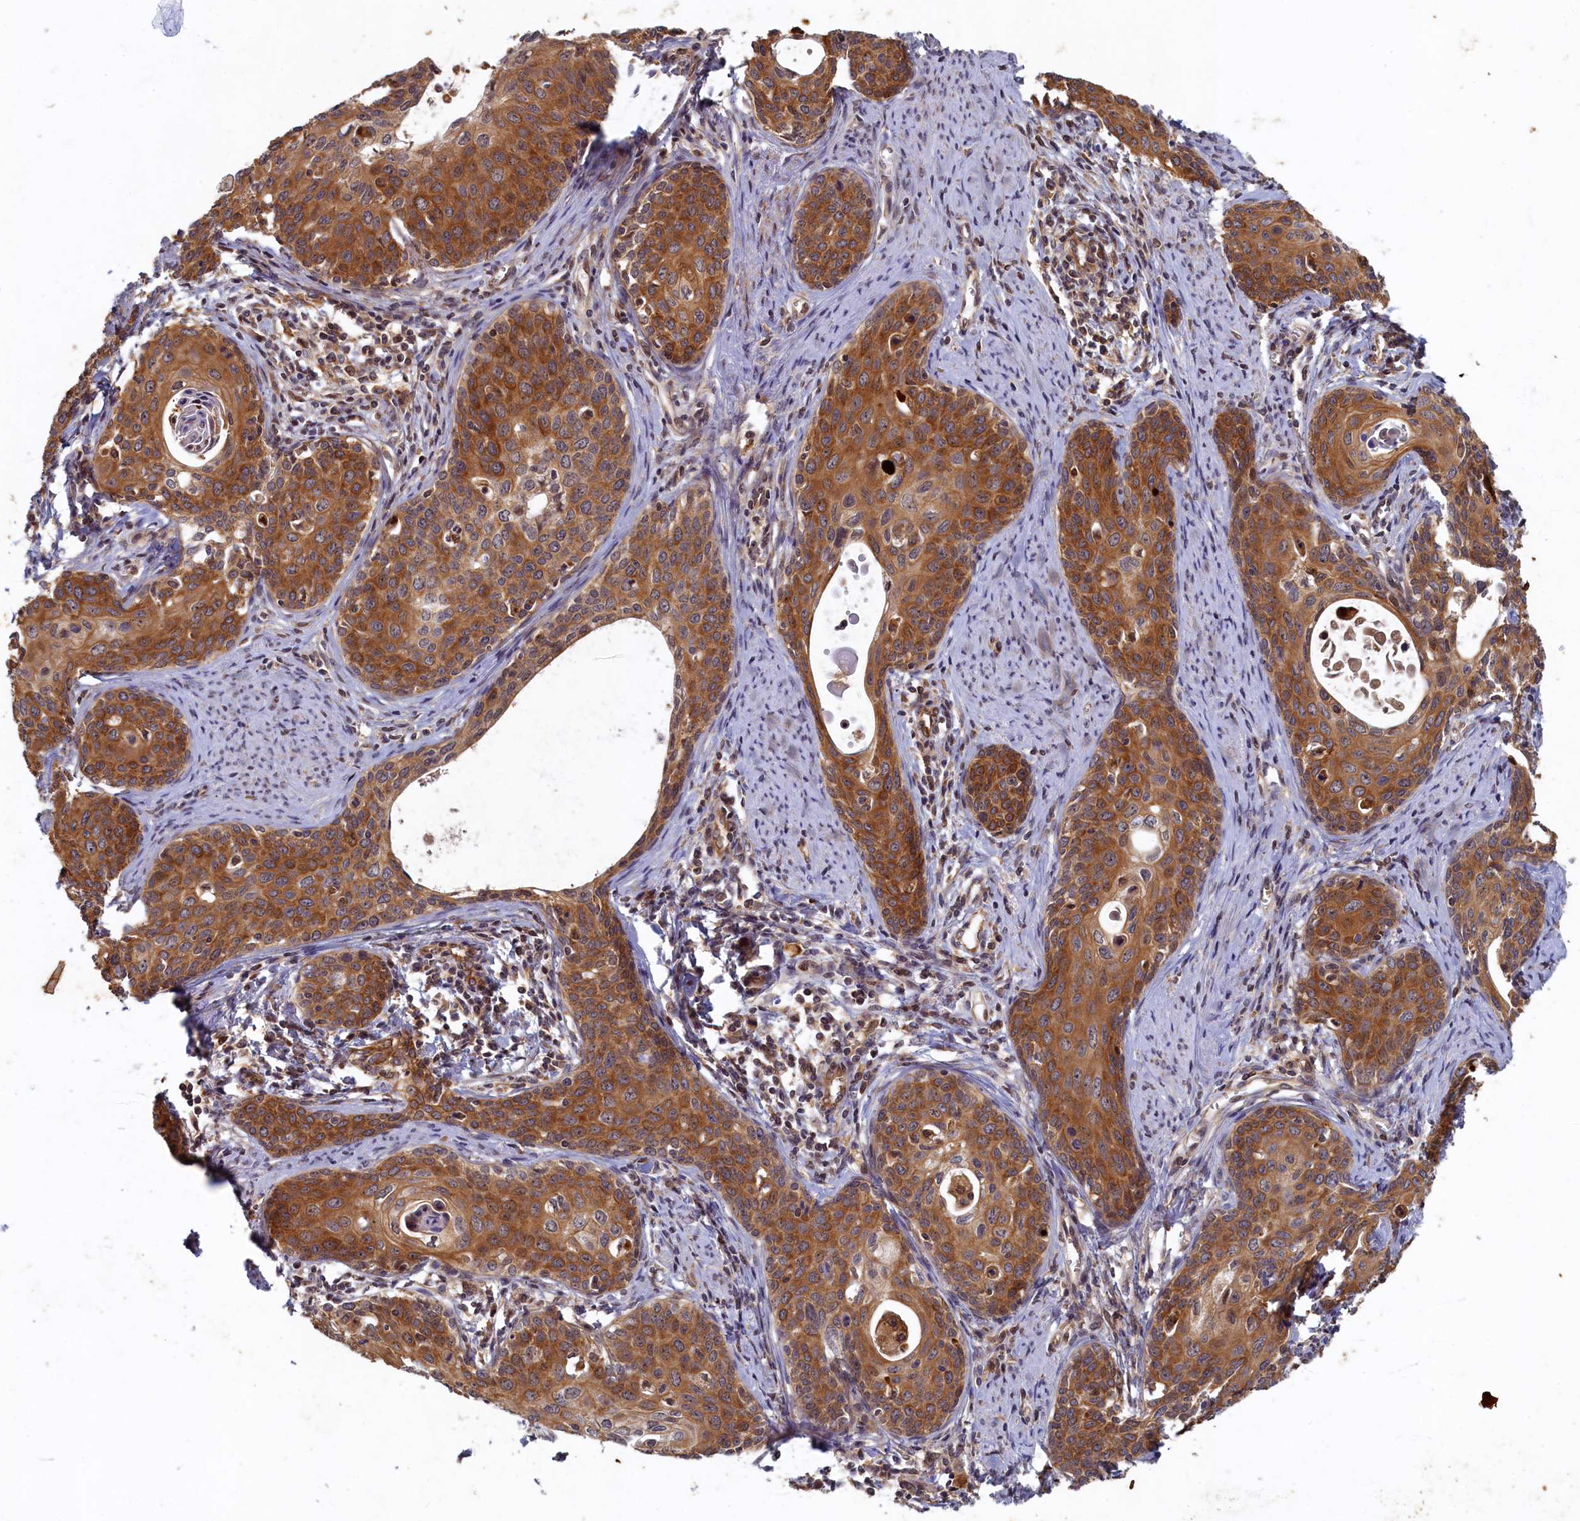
{"staining": {"intensity": "strong", "quantity": ">75%", "location": "cytoplasmic/membranous"}, "tissue": "cervical cancer", "cell_type": "Tumor cells", "image_type": "cancer", "snomed": [{"axis": "morphology", "description": "Squamous cell carcinoma, NOS"}, {"axis": "topography", "description": "Cervix"}], "caption": "Cervical squamous cell carcinoma stained for a protein (brown) reveals strong cytoplasmic/membranous positive expression in approximately >75% of tumor cells.", "gene": "CEP20", "patient": {"sex": "female", "age": 52}}